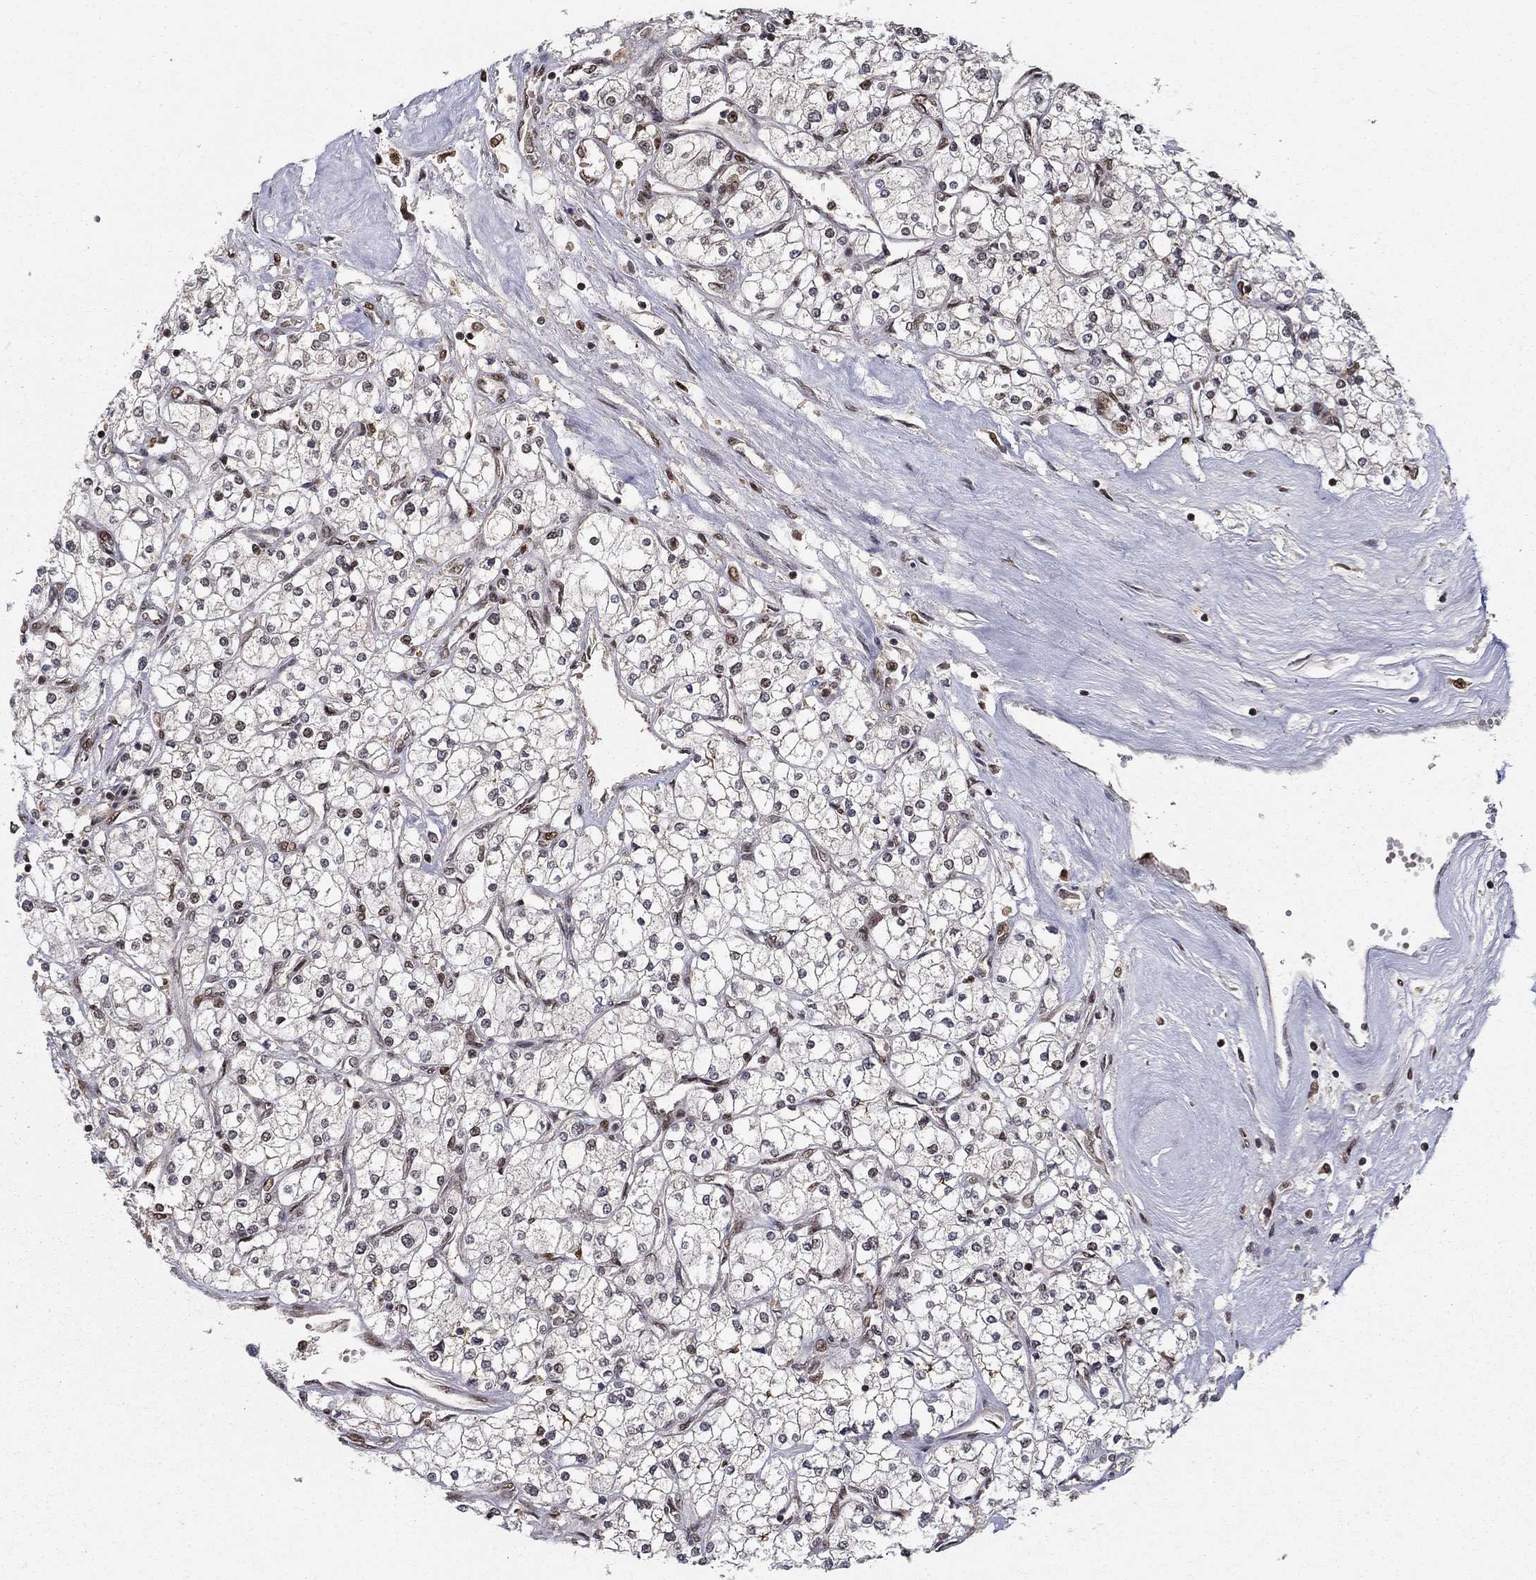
{"staining": {"intensity": "negative", "quantity": "none", "location": "none"}, "tissue": "renal cancer", "cell_type": "Tumor cells", "image_type": "cancer", "snomed": [{"axis": "morphology", "description": "Adenocarcinoma, NOS"}, {"axis": "topography", "description": "Kidney"}], "caption": "A photomicrograph of human renal cancer (adenocarcinoma) is negative for staining in tumor cells. Brightfield microscopy of IHC stained with DAB (brown) and hematoxylin (blue), captured at high magnification.", "gene": "CDCA7L", "patient": {"sex": "male", "age": 80}}